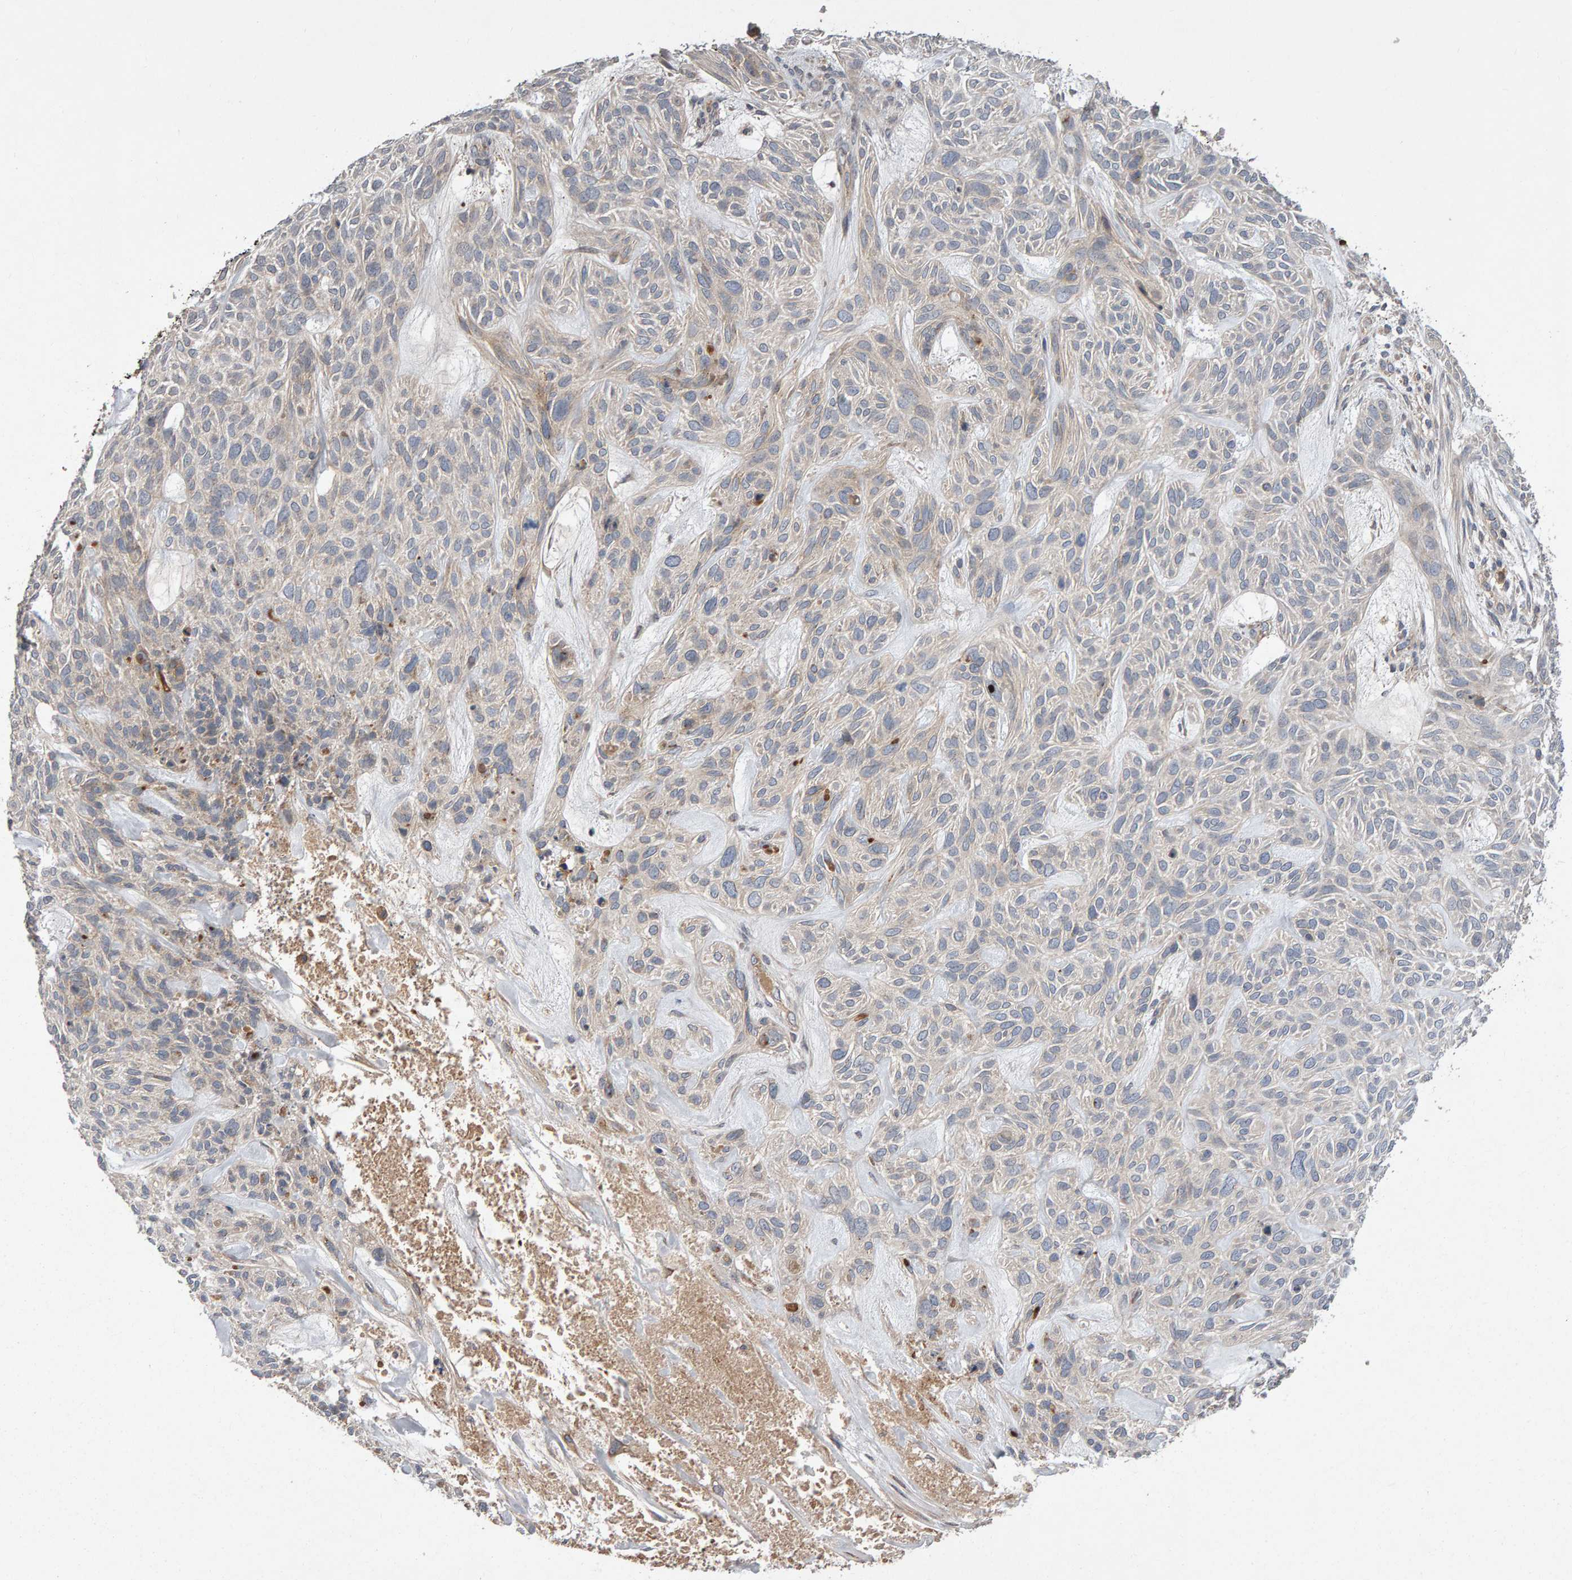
{"staining": {"intensity": "negative", "quantity": "none", "location": "none"}, "tissue": "skin cancer", "cell_type": "Tumor cells", "image_type": "cancer", "snomed": [{"axis": "morphology", "description": "Basal cell carcinoma"}, {"axis": "topography", "description": "Skin"}], "caption": "Immunohistochemistry (IHC) of skin cancer (basal cell carcinoma) demonstrates no staining in tumor cells.", "gene": "PGS1", "patient": {"sex": "male", "age": 55}}